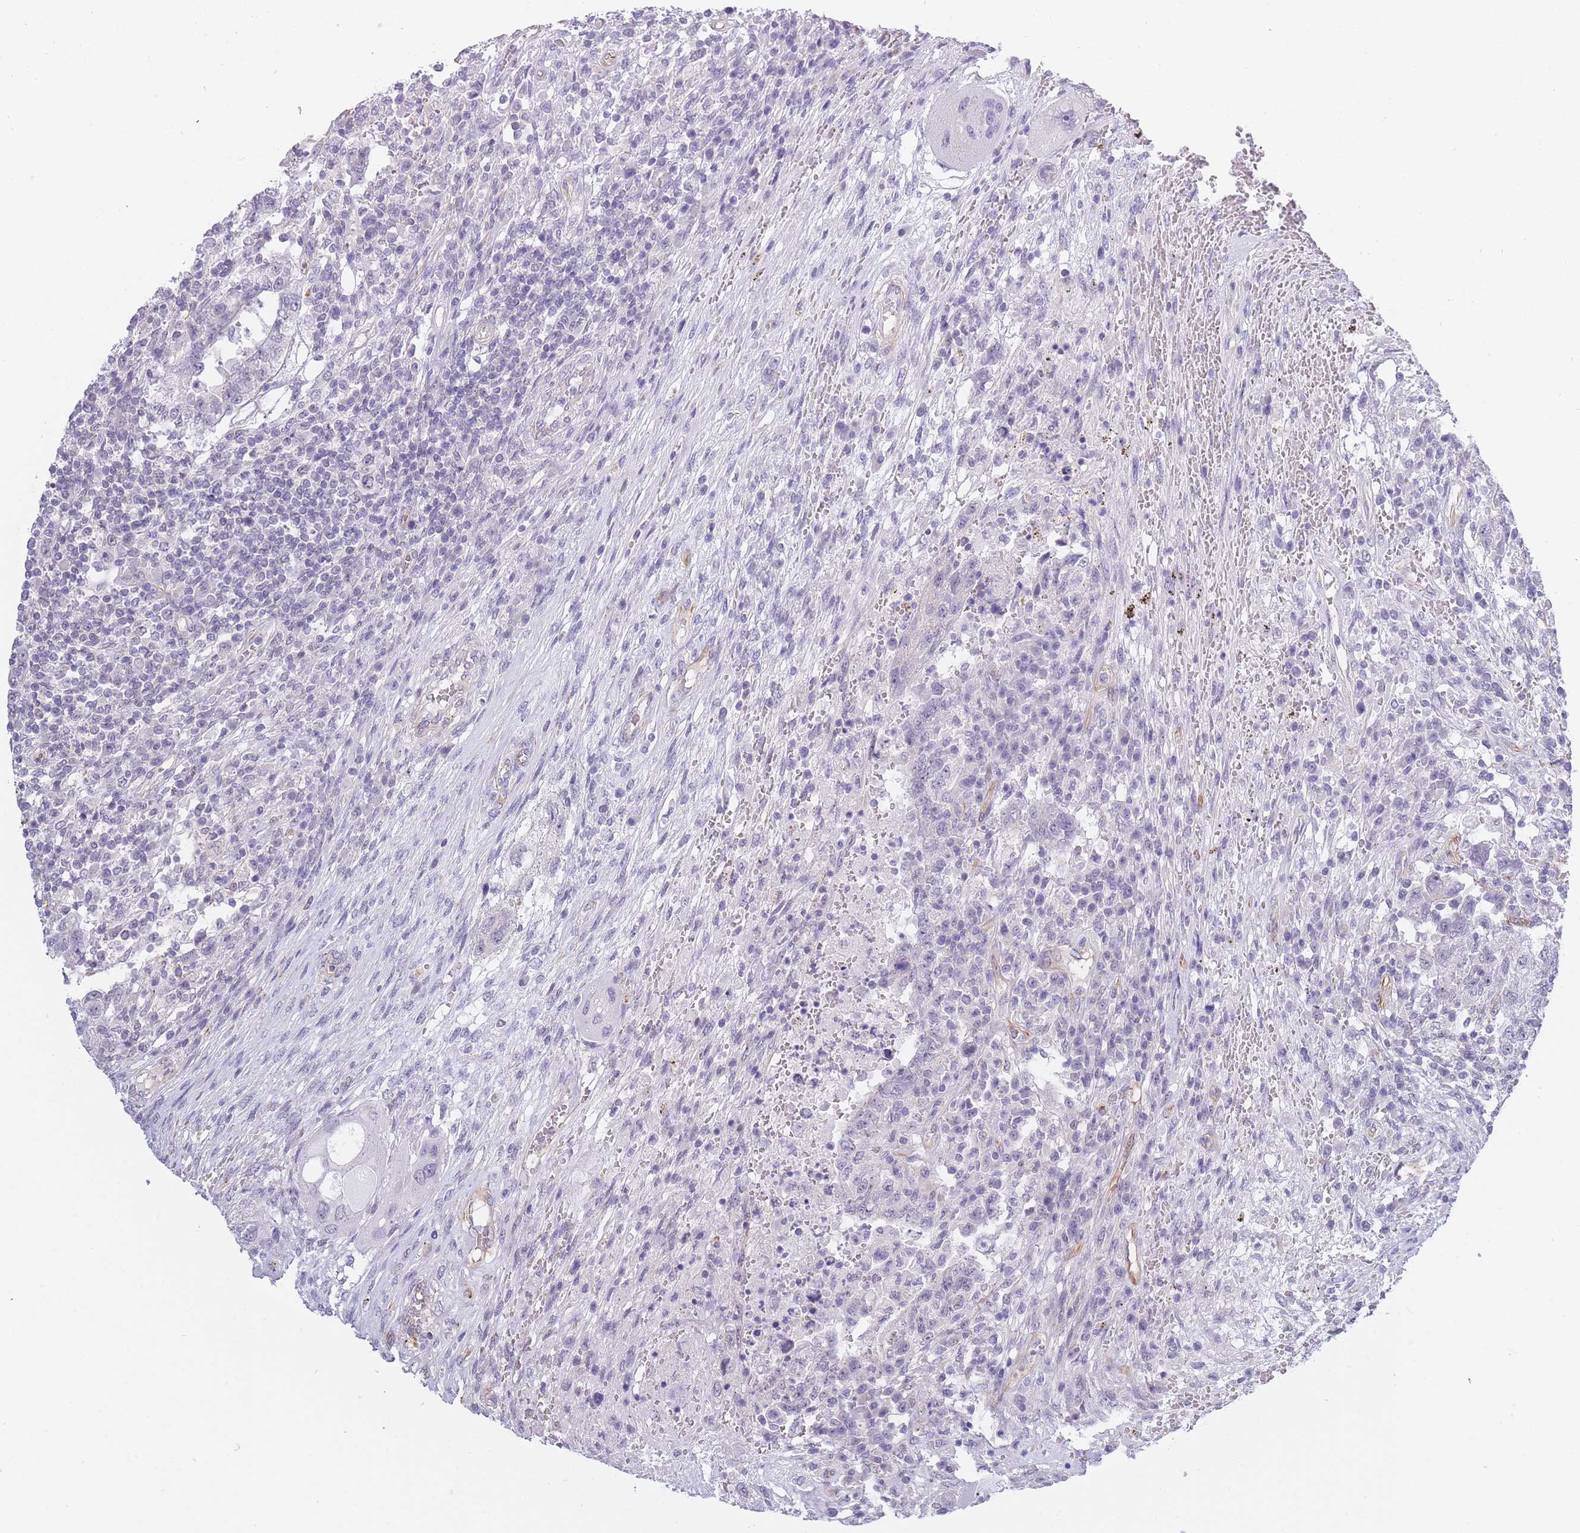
{"staining": {"intensity": "negative", "quantity": "none", "location": "none"}, "tissue": "testis cancer", "cell_type": "Tumor cells", "image_type": "cancer", "snomed": [{"axis": "morphology", "description": "Carcinoma, Embryonal, NOS"}, {"axis": "topography", "description": "Testis"}], "caption": "The photomicrograph demonstrates no staining of tumor cells in testis cancer (embryonal carcinoma).", "gene": "C19orf25", "patient": {"sex": "male", "age": 26}}